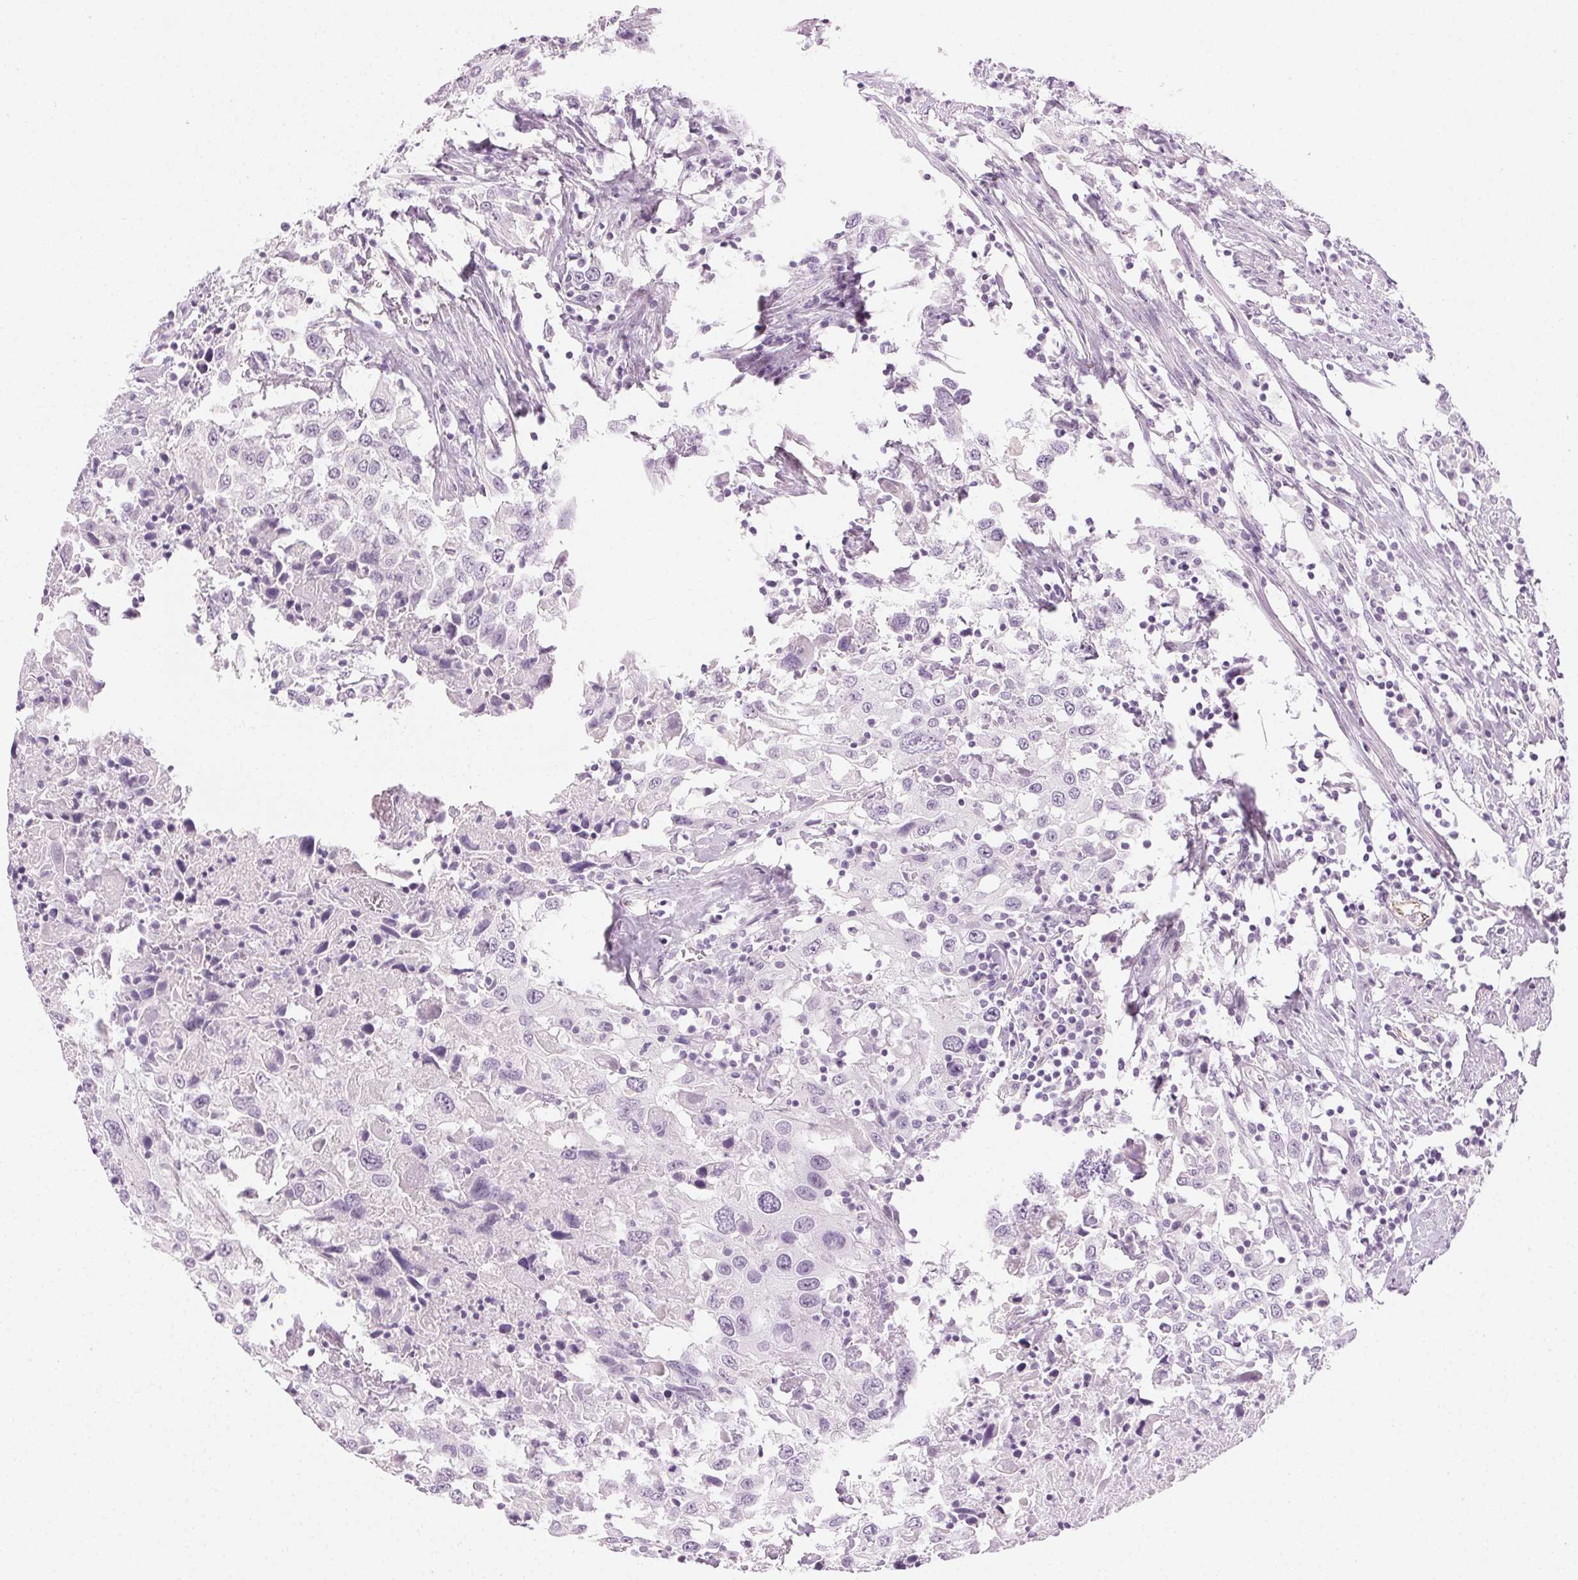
{"staining": {"intensity": "negative", "quantity": "none", "location": "none"}, "tissue": "urothelial cancer", "cell_type": "Tumor cells", "image_type": "cancer", "snomed": [{"axis": "morphology", "description": "Urothelial carcinoma, High grade"}, {"axis": "topography", "description": "Urinary bladder"}], "caption": "Immunohistochemistry (IHC) histopathology image of high-grade urothelial carcinoma stained for a protein (brown), which exhibits no expression in tumor cells. Nuclei are stained in blue.", "gene": "AIF1L", "patient": {"sex": "male", "age": 61}}